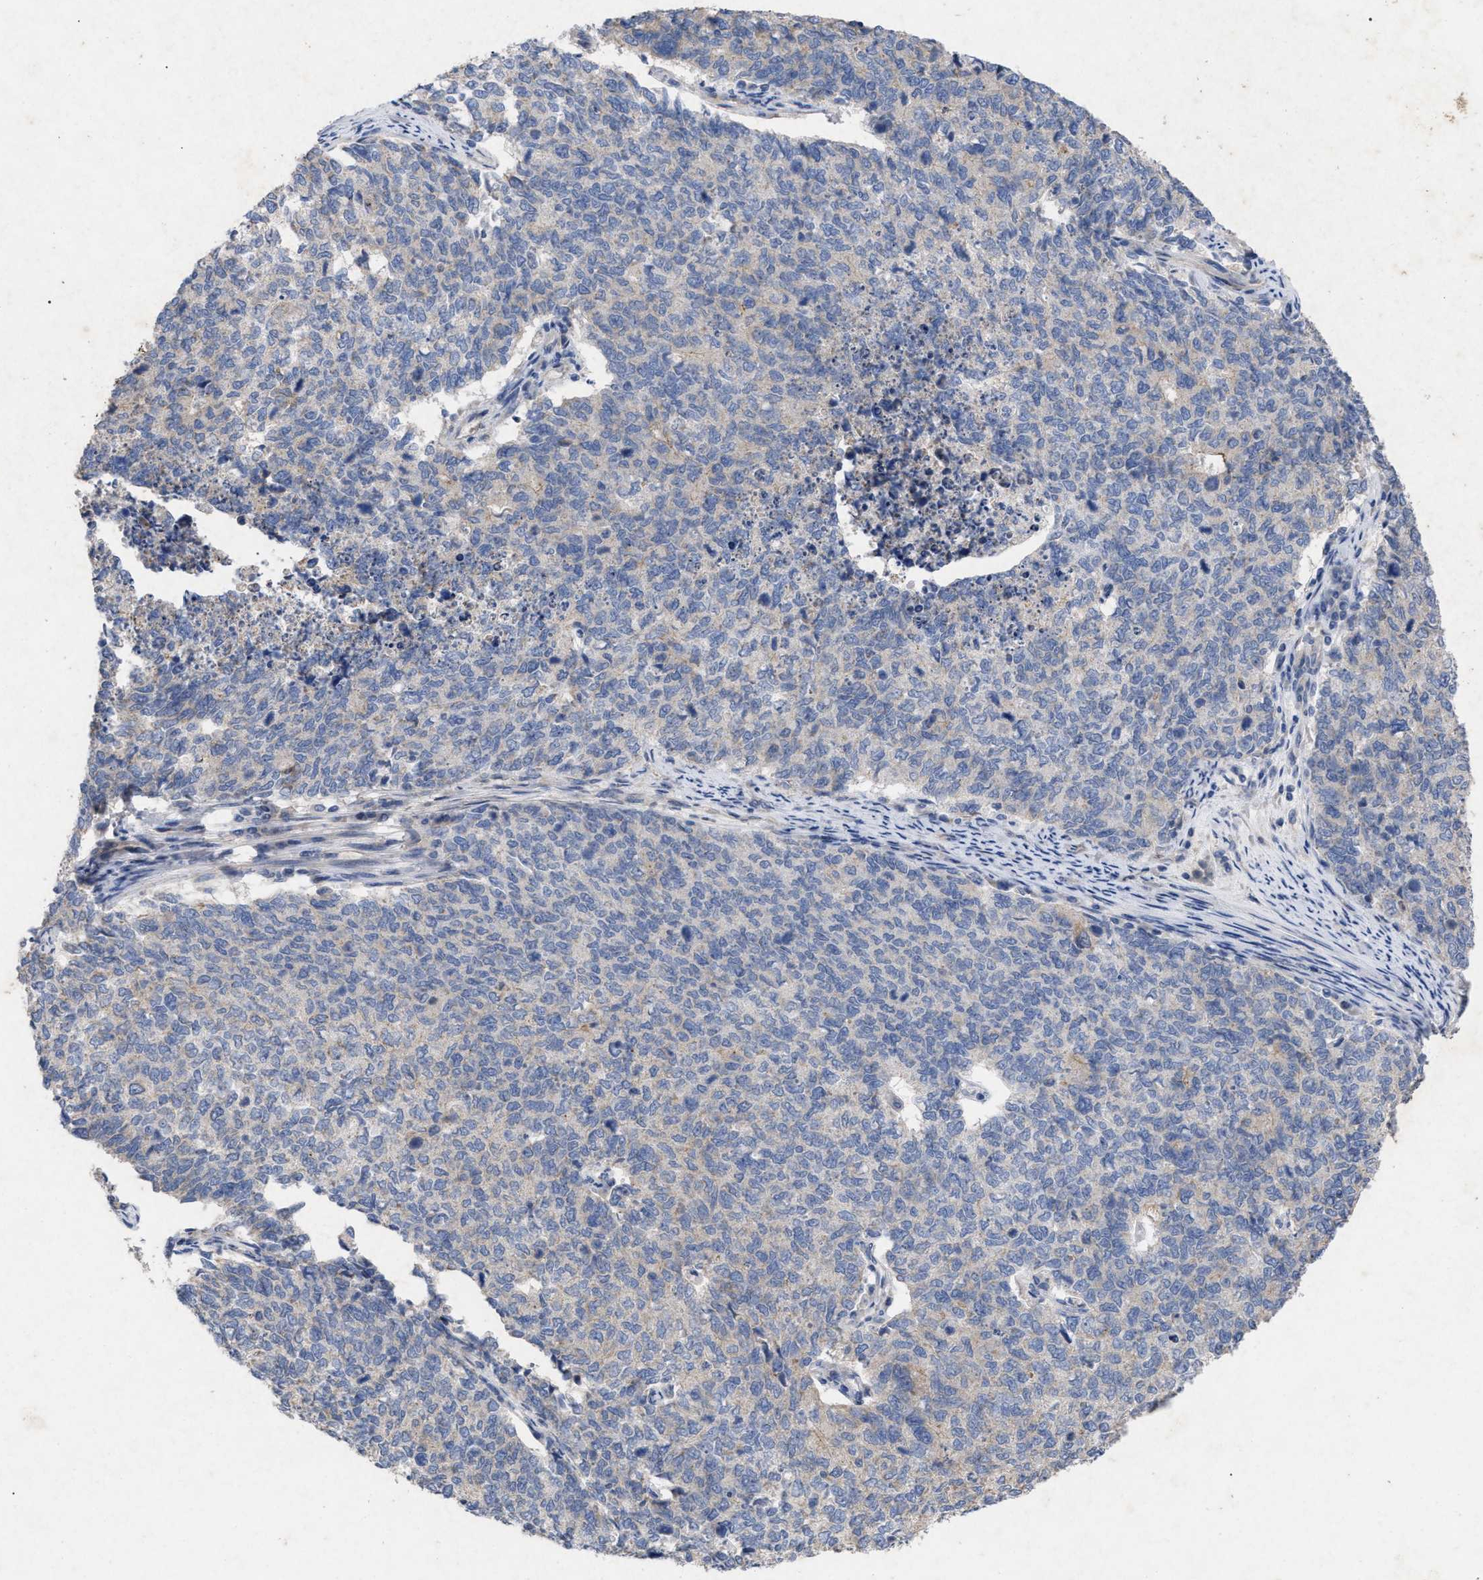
{"staining": {"intensity": "negative", "quantity": "none", "location": "none"}, "tissue": "cervical cancer", "cell_type": "Tumor cells", "image_type": "cancer", "snomed": [{"axis": "morphology", "description": "Squamous cell carcinoma, NOS"}, {"axis": "topography", "description": "Cervix"}], "caption": "Immunohistochemical staining of cervical cancer (squamous cell carcinoma) demonstrates no significant expression in tumor cells.", "gene": "VIP", "patient": {"sex": "female", "age": 63}}